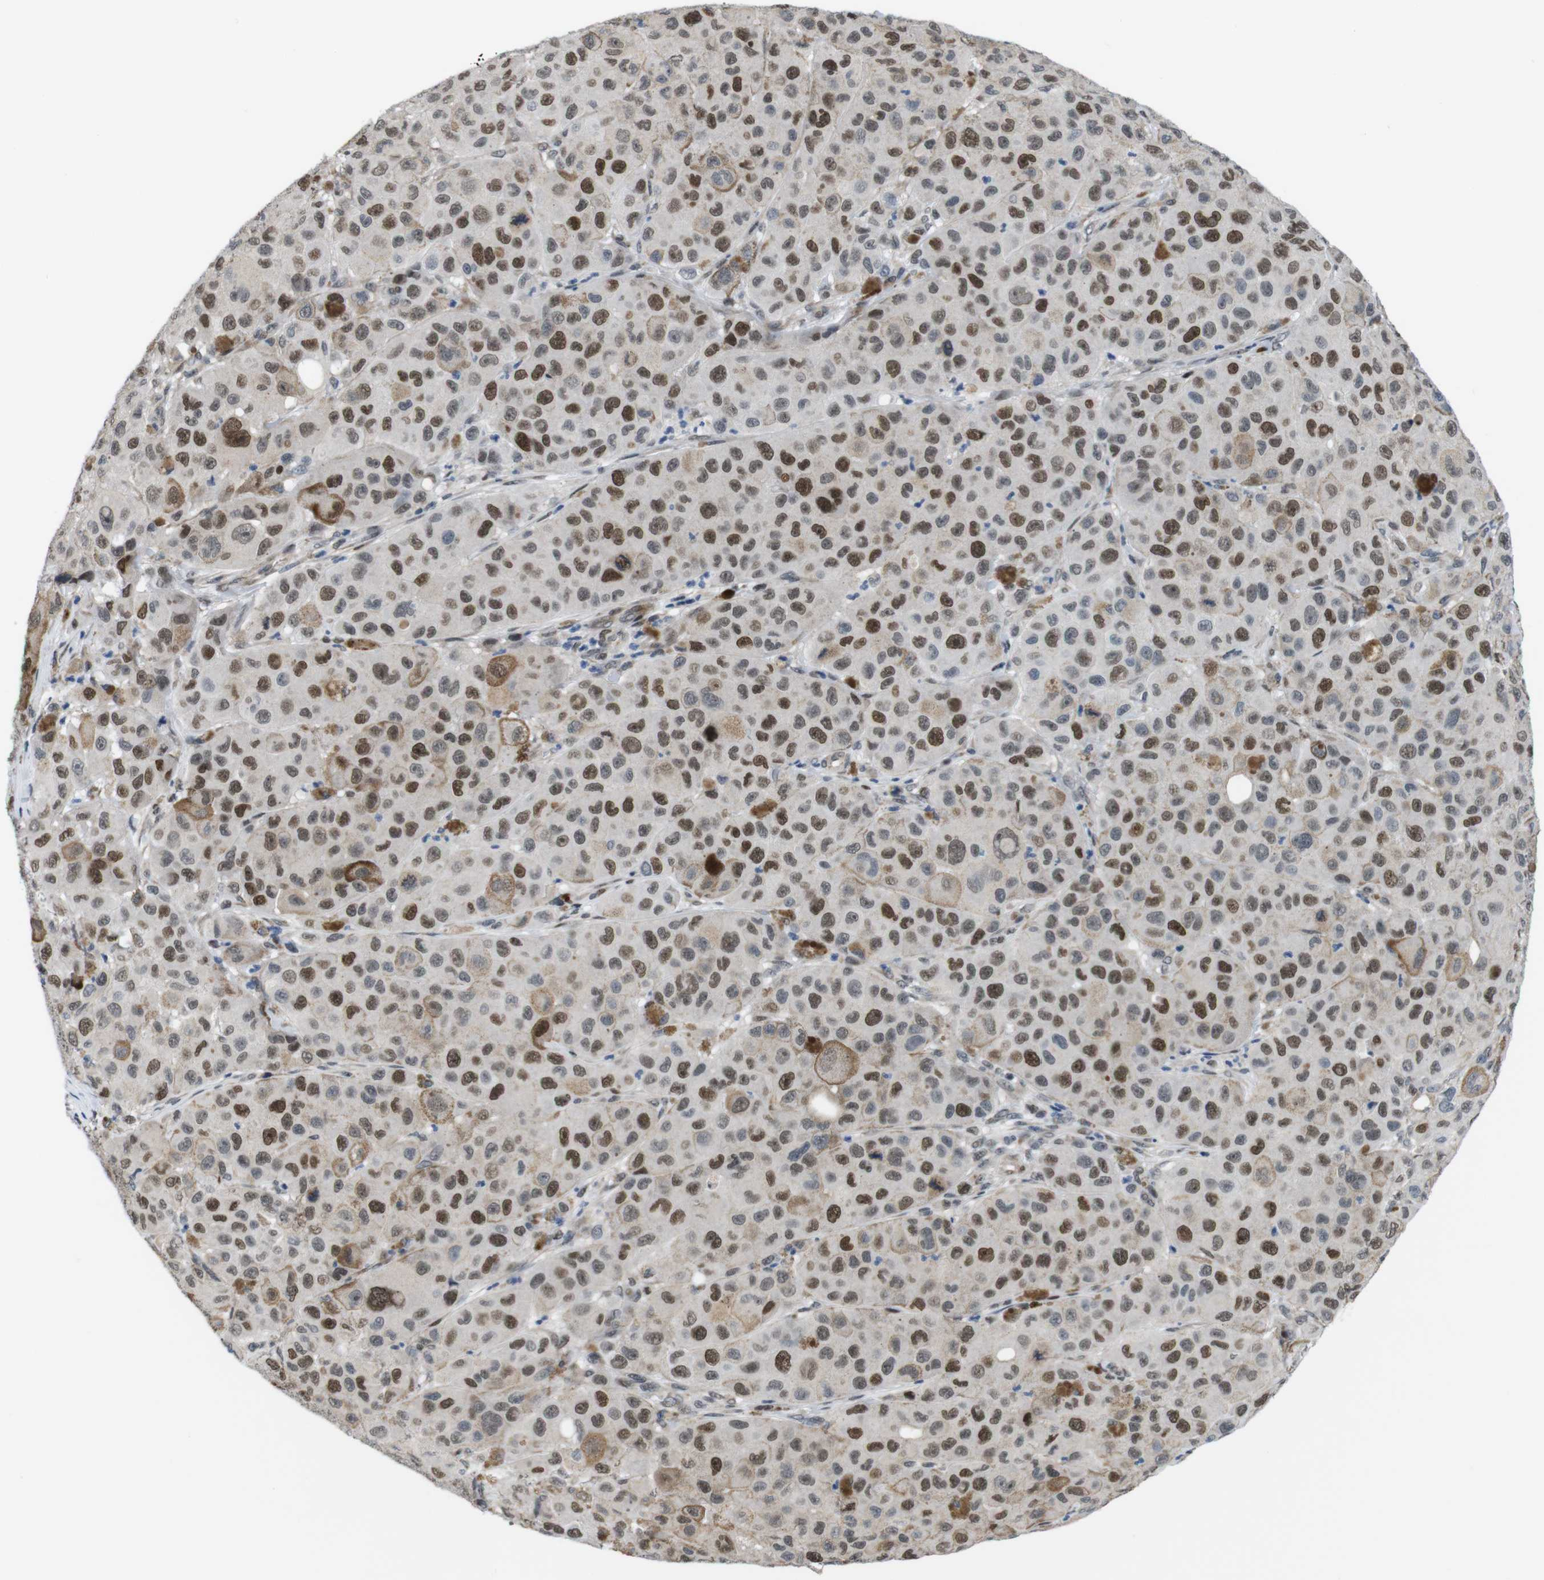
{"staining": {"intensity": "moderate", "quantity": ">75%", "location": "nuclear"}, "tissue": "melanoma", "cell_type": "Tumor cells", "image_type": "cancer", "snomed": [{"axis": "morphology", "description": "Malignant melanoma, NOS"}, {"axis": "topography", "description": "Skin"}], "caption": "An image of human melanoma stained for a protein reveals moderate nuclear brown staining in tumor cells. (DAB (3,3'-diaminobenzidine) = brown stain, brightfield microscopy at high magnification).", "gene": "SMCO2", "patient": {"sex": "male", "age": 96}}